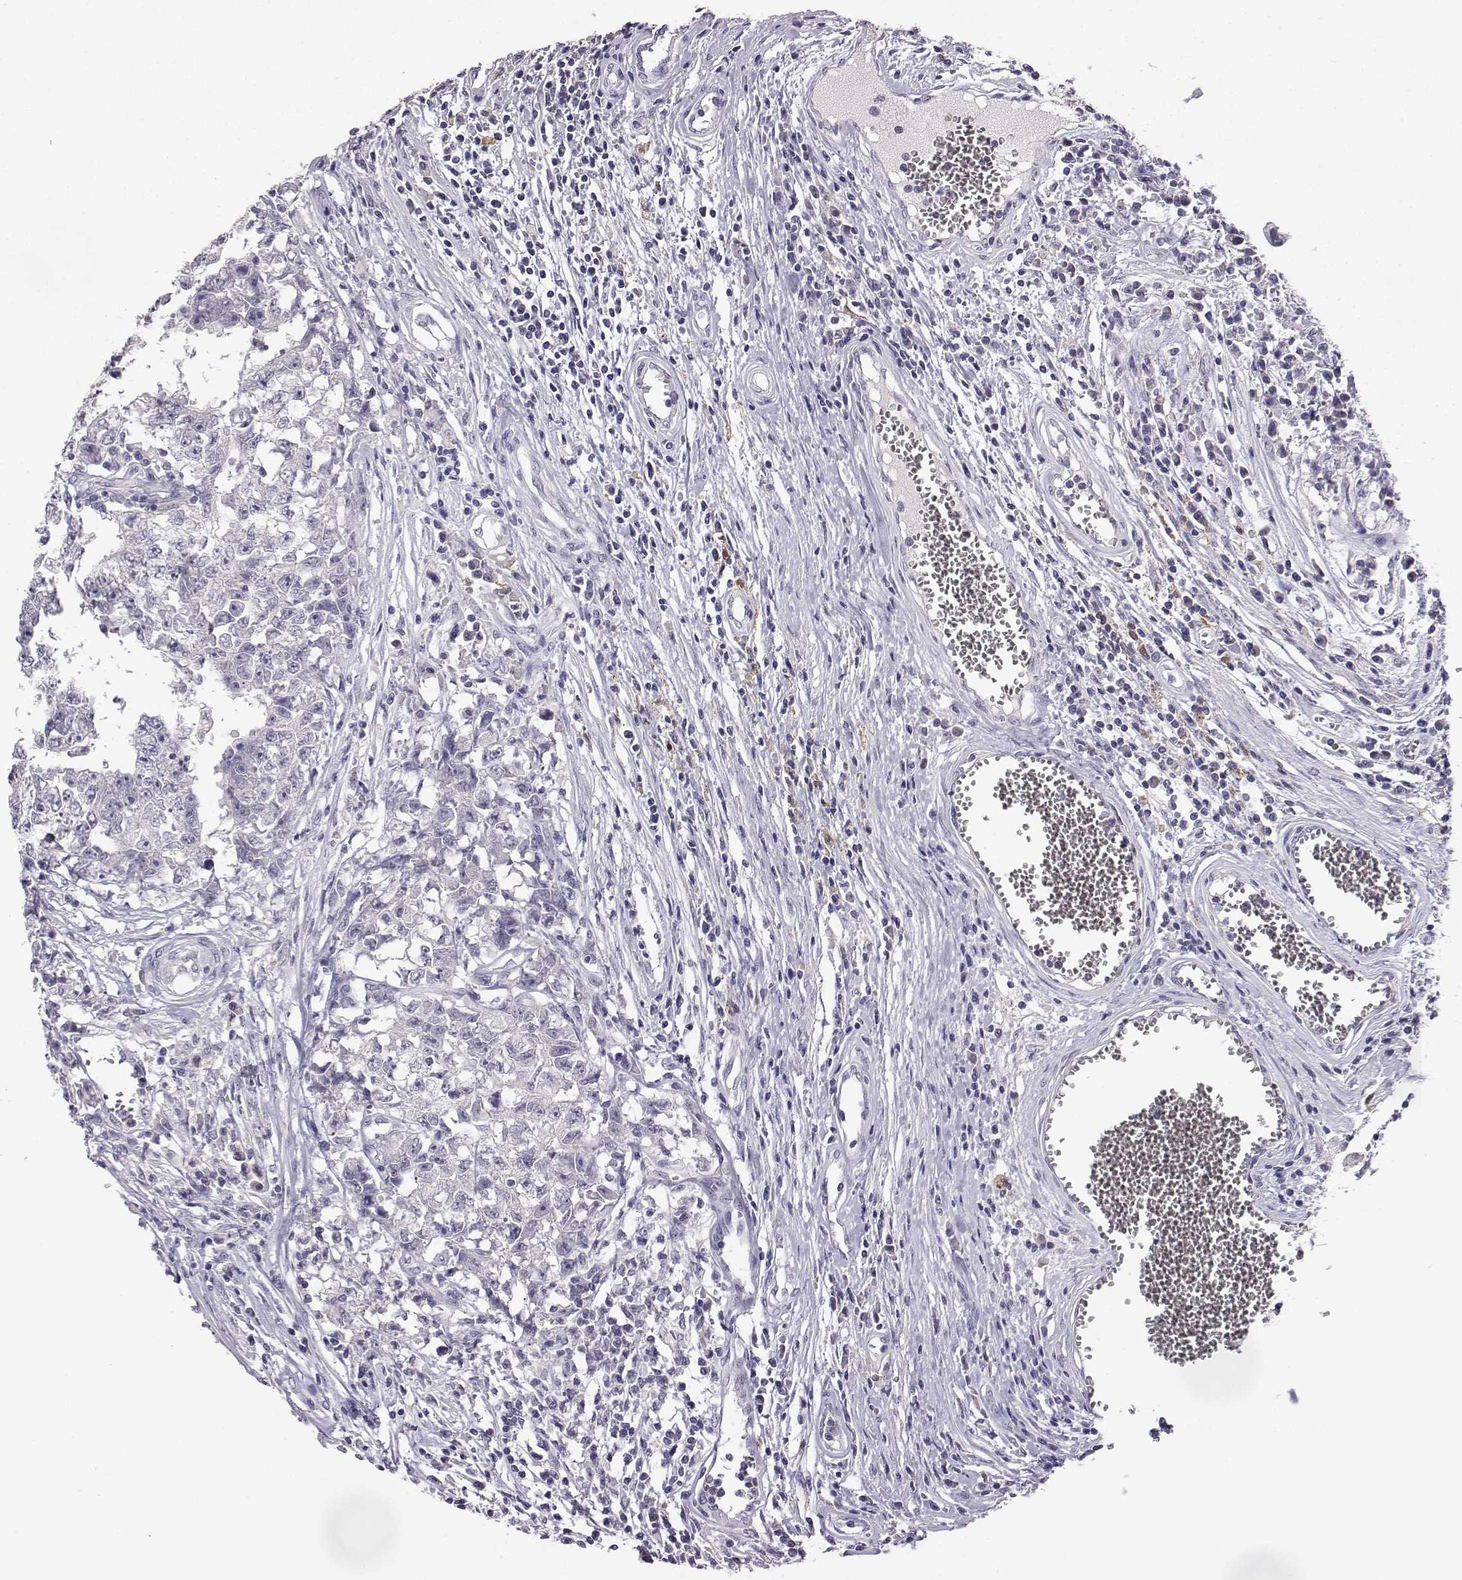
{"staining": {"intensity": "negative", "quantity": "none", "location": "none"}, "tissue": "testis cancer", "cell_type": "Tumor cells", "image_type": "cancer", "snomed": [{"axis": "morphology", "description": "Carcinoma, Embryonal, NOS"}, {"axis": "topography", "description": "Testis"}], "caption": "Immunohistochemistry (IHC) micrograph of embryonal carcinoma (testis) stained for a protein (brown), which reveals no staining in tumor cells.", "gene": "AKR1B1", "patient": {"sex": "male", "age": 36}}